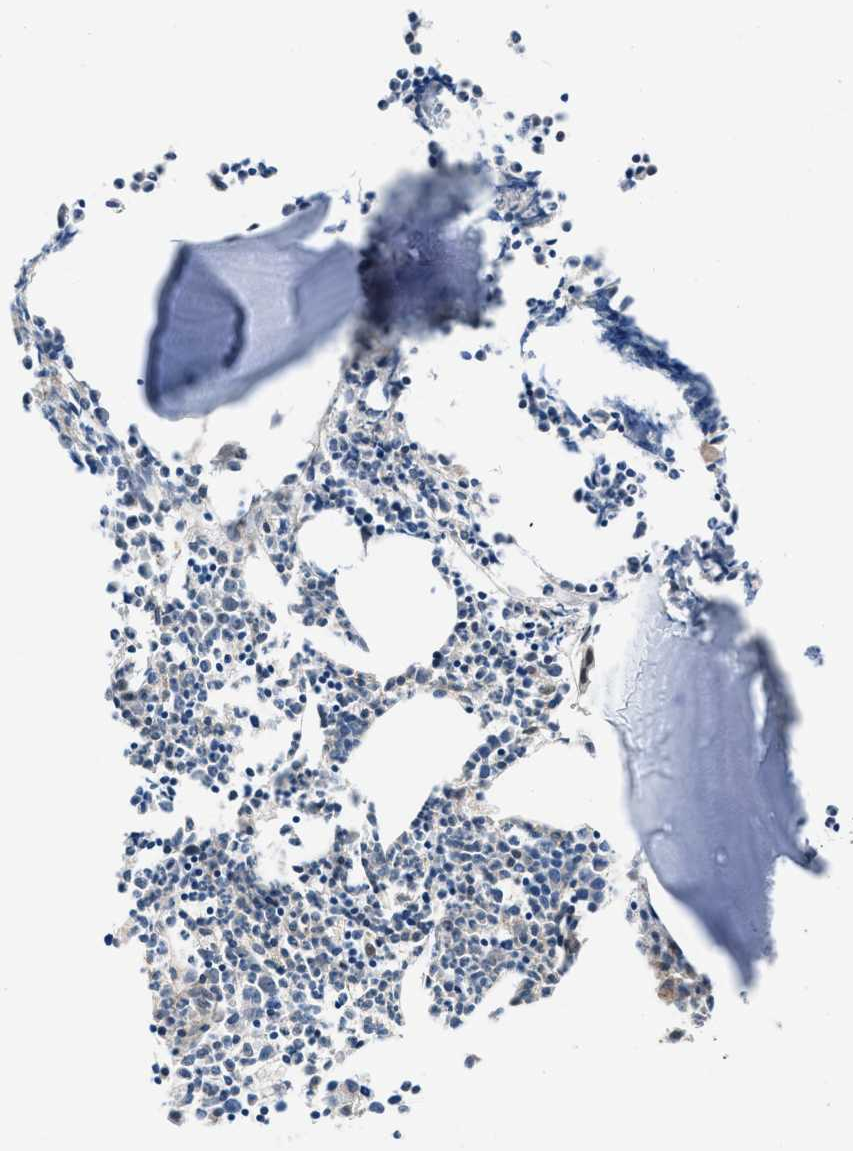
{"staining": {"intensity": "moderate", "quantity": "<25%", "location": "cytoplasmic/membranous,nuclear"}, "tissue": "bone marrow", "cell_type": "Hematopoietic cells", "image_type": "normal", "snomed": [{"axis": "morphology", "description": "Normal tissue, NOS"}, {"axis": "morphology", "description": "Inflammation, NOS"}, {"axis": "topography", "description": "Bone marrow"}], "caption": "A photomicrograph showing moderate cytoplasmic/membranous,nuclear staining in about <25% of hematopoietic cells in benign bone marrow, as visualized by brown immunohistochemical staining.", "gene": "CRTC1", "patient": {"sex": "female", "age": 53}}